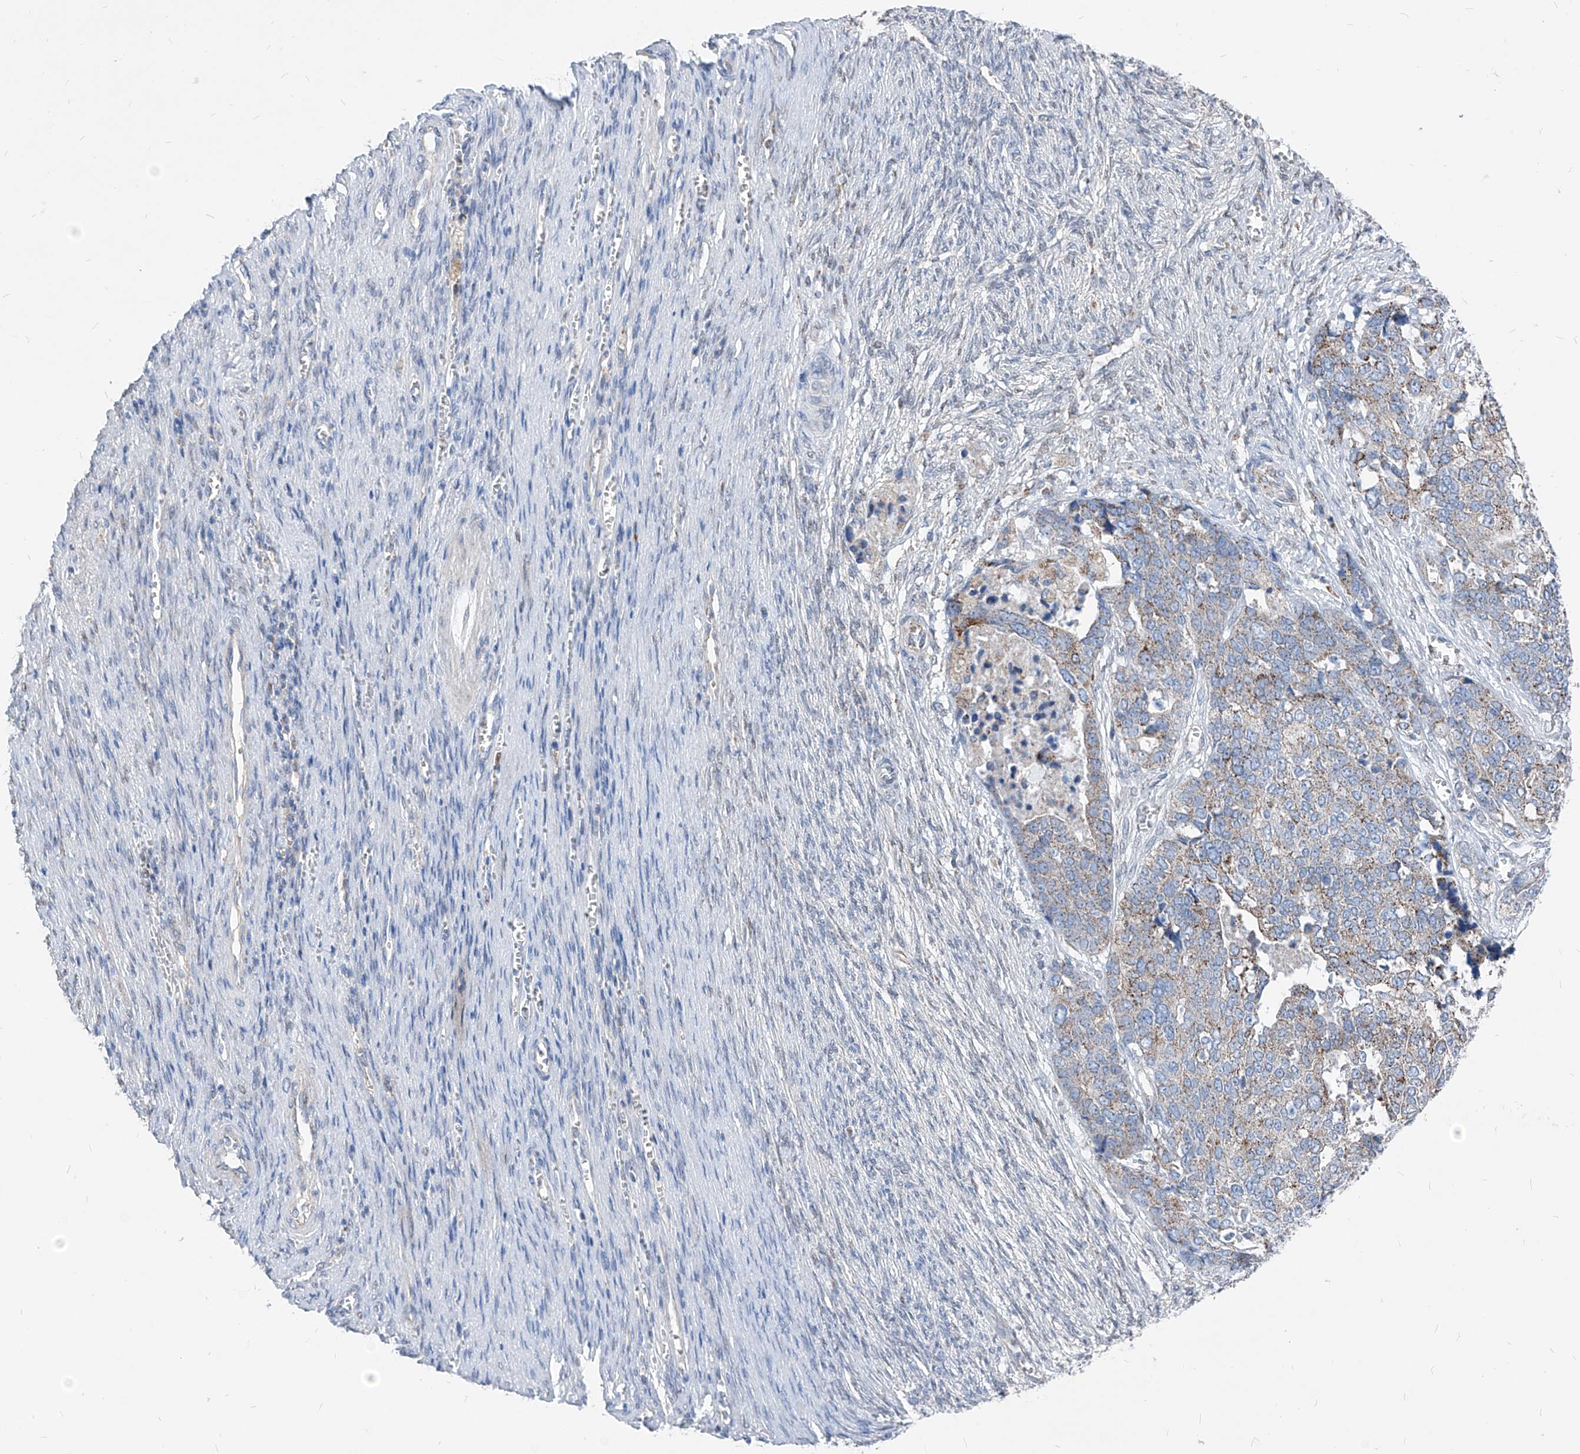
{"staining": {"intensity": "weak", "quantity": "<25%", "location": "cytoplasmic/membranous"}, "tissue": "ovarian cancer", "cell_type": "Tumor cells", "image_type": "cancer", "snomed": [{"axis": "morphology", "description": "Cystadenocarcinoma, serous, NOS"}, {"axis": "topography", "description": "Ovary"}], "caption": "High magnification brightfield microscopy of ovarian serous cystadenocarcinoma stained with DAB (3,3'-diaminobenzidine) (brown) and counterstained with hematoxylin (blue): tumor cells show no significant positivity. Nuclei are stained in blue.", "gene": "AGPS", "patient": {"sex": "female", "age": 44}}